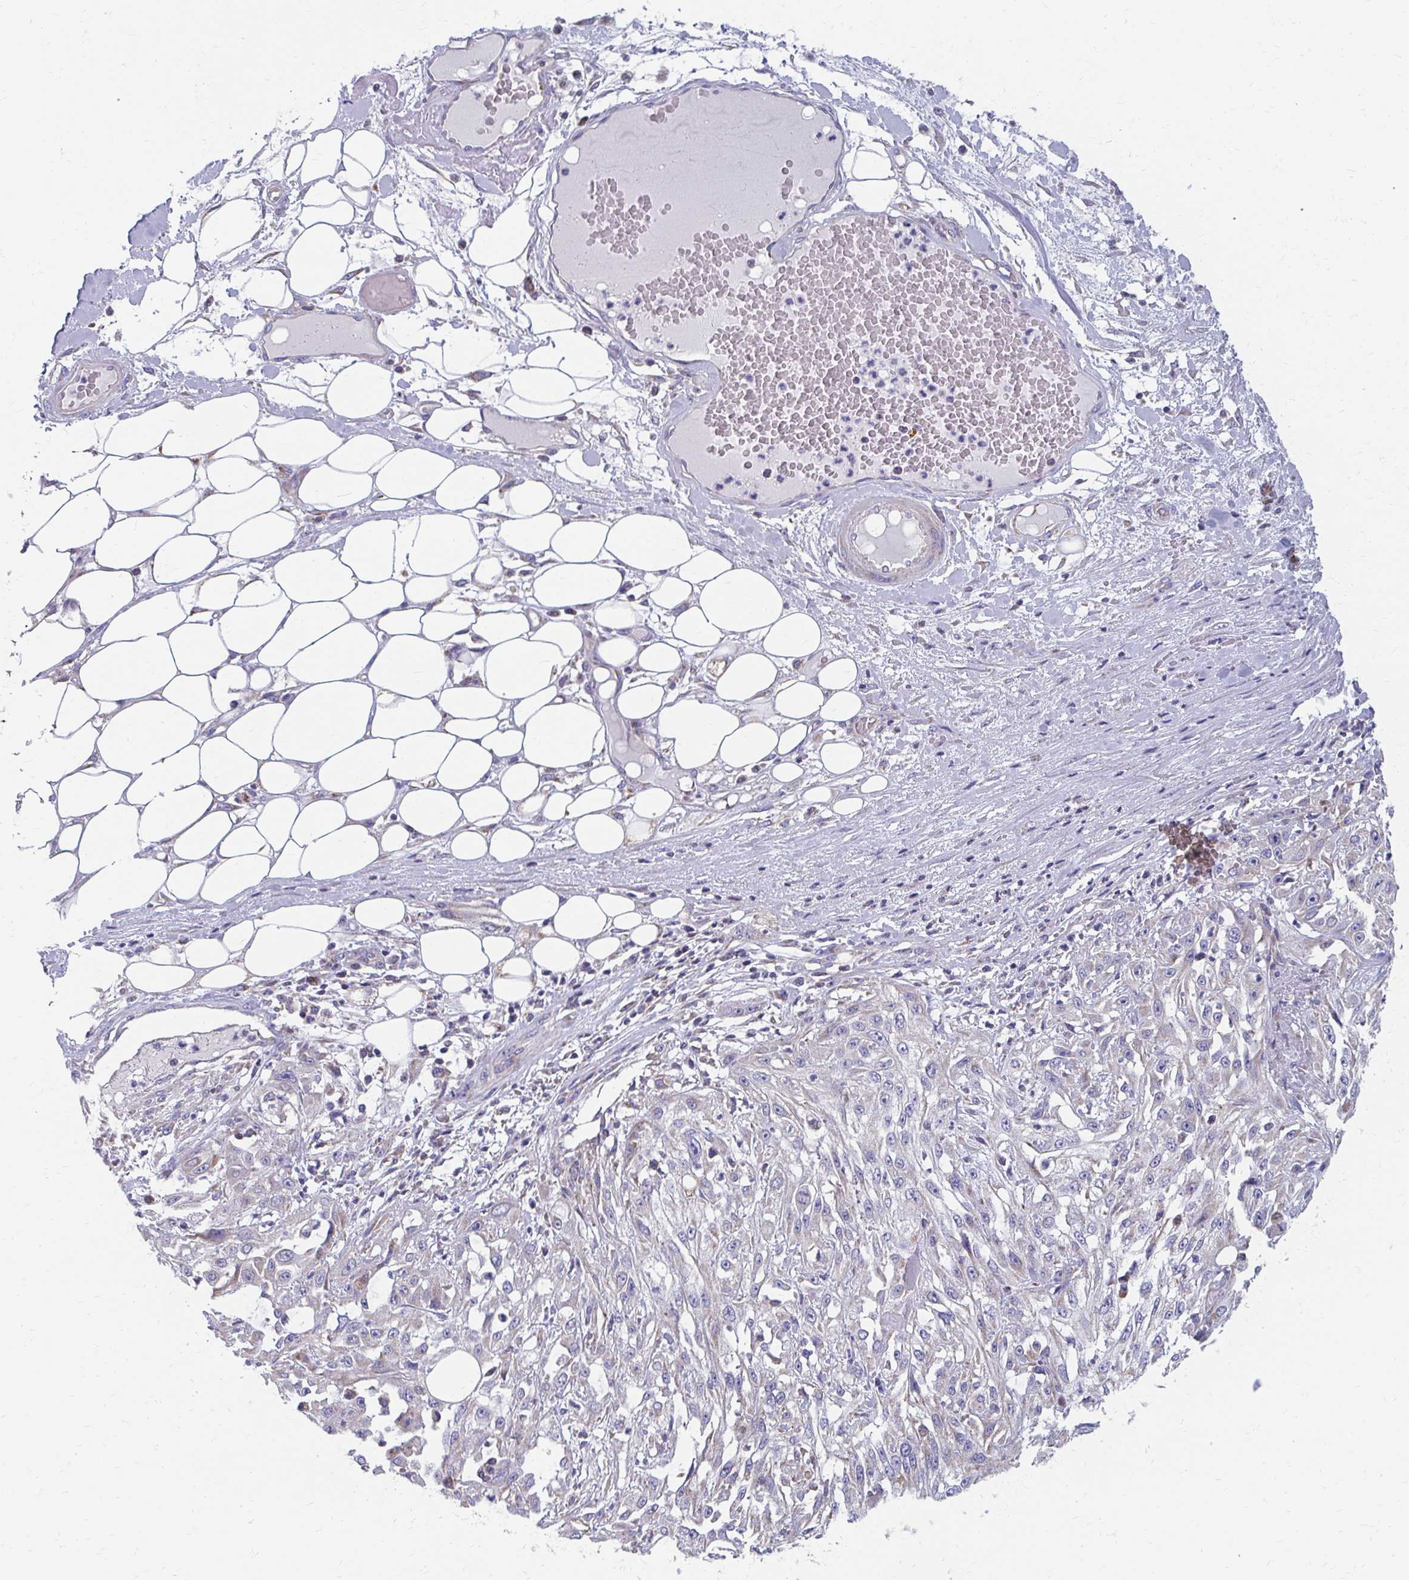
{"staining": {"intensity": "weak", "quantity": "<25%", "location": "cytoplasmic/membranous"}, "tissue": "skin cancer", "cell_type": "Tumor cells", "image_type": "cancer", "snomed": [{"axis": "morphology", "description": "Squamous cell carcinoma, NOS"}, {"axis": "morphology", "description": "Squamous cell carcinoma, metastatic, NOS"}, {"axis": "topography", "description": "Skin"}, {"axis": "topography", "description": "Lymph node"}], "caption": "IHC of human metastatic squamous cell carcinoma (skin) exhibits no staining in tumor cells.", "gene": "RCC1L", "patient": {"sex": "male", "age": 75}}